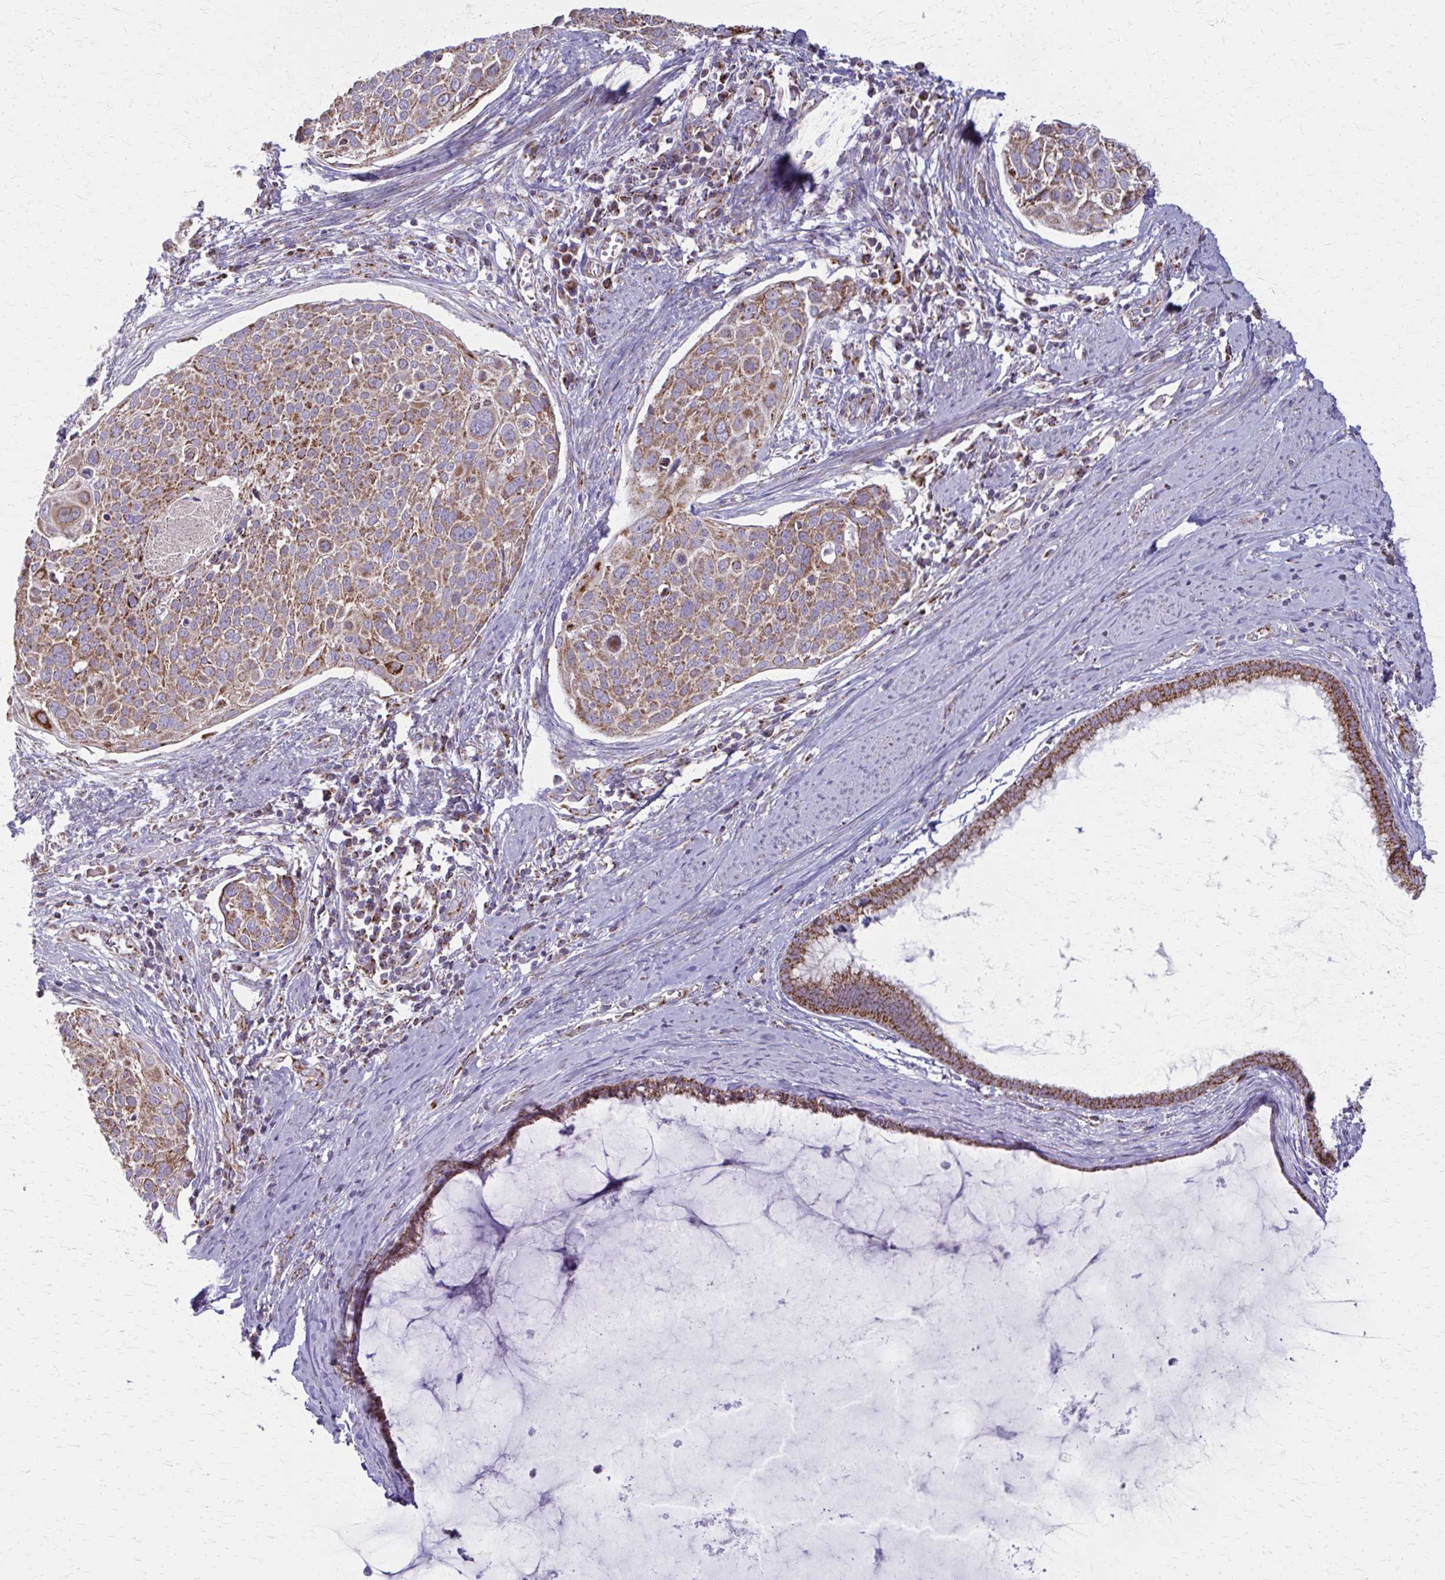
{"staining": {"intensity": "moderate", "quantity": ">75%", "location": "cytoplasmic/membranous"}, "tissue": "cervical cancer", "cell_type": "Tumor cells", "image_type": "cancer", "snomed": [{"axis": "morphology", "description": "Squamous cell carcinoma, NOS"}, {"axis": "topography", "description": "Cervix"}], "caption": "Approximately >75% of tumor cells in human cervical squamous cell carcinoma reveal moderate cytoplasmic/membranous protein positivity as visualized by brown immunohistochemical staining.", "gene": "TVP23A", "patient": {"sex": "female", "age": 39}}